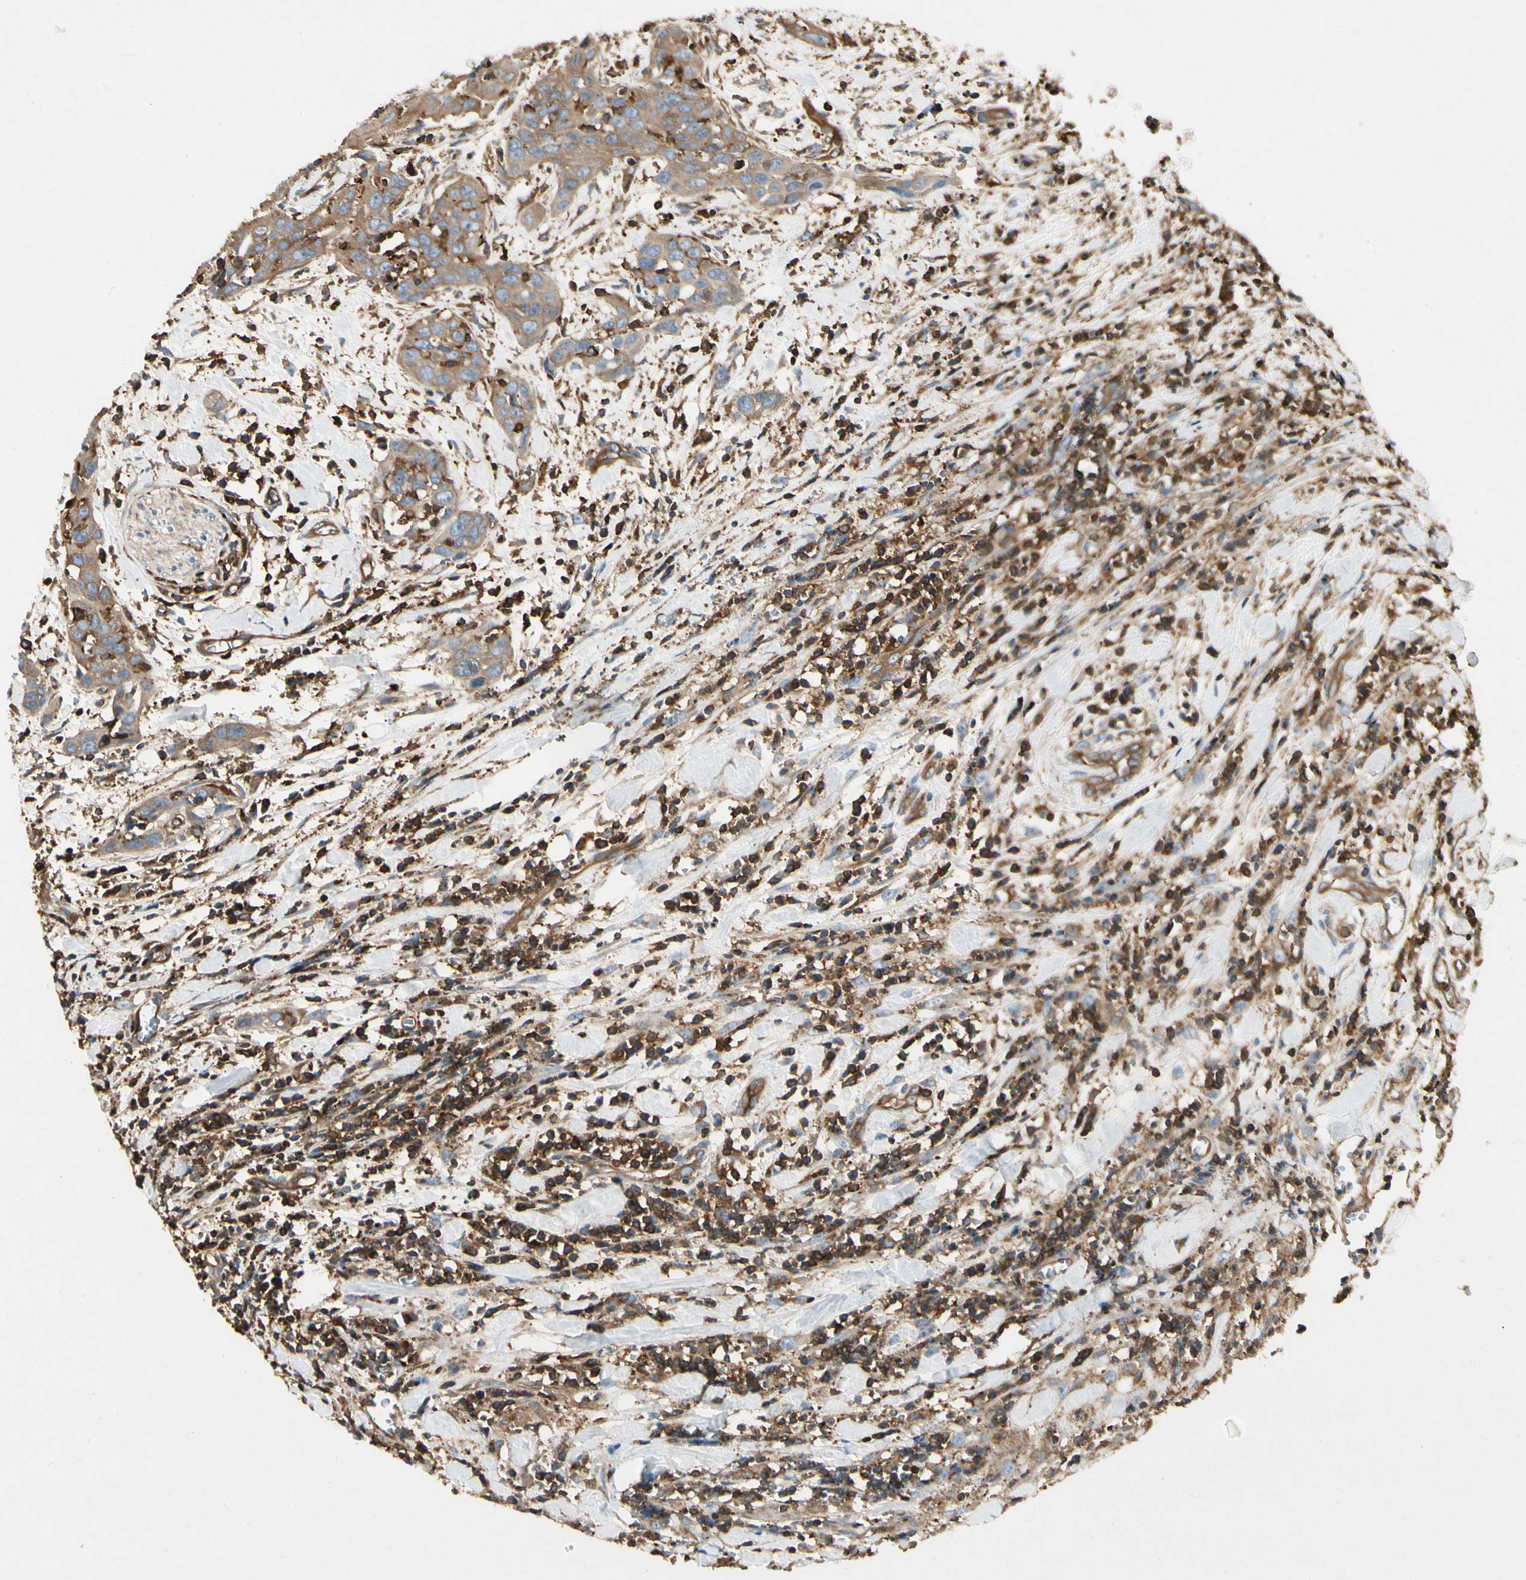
{"staining": {"intensity": "moderate", "quantity": ">75%", "location": "cytoplasmic/membranous"}, "tissue": "head and neck cancer", "cell_type": "Tumor cells", "image_type": "cancer", "snomed": [{"axis": "morphology", "description": "Squamous cell carcinoma, NOS"}, {"axis": "topography", "description": "Oral tissue"}, {"axis": "topography", "description": "Head-Neck"}], "caption": "Immunohistochemistry (IHC) histopathology image of human head and neck squamous cell carcinoma stained for a protein (brown), which shows medium levels of moderate cytoplasmic/membranous positivity in approximately >75% of tumor cells.", "gene": "ARPC2", "patient": {"sex": "female", "age": 50}}